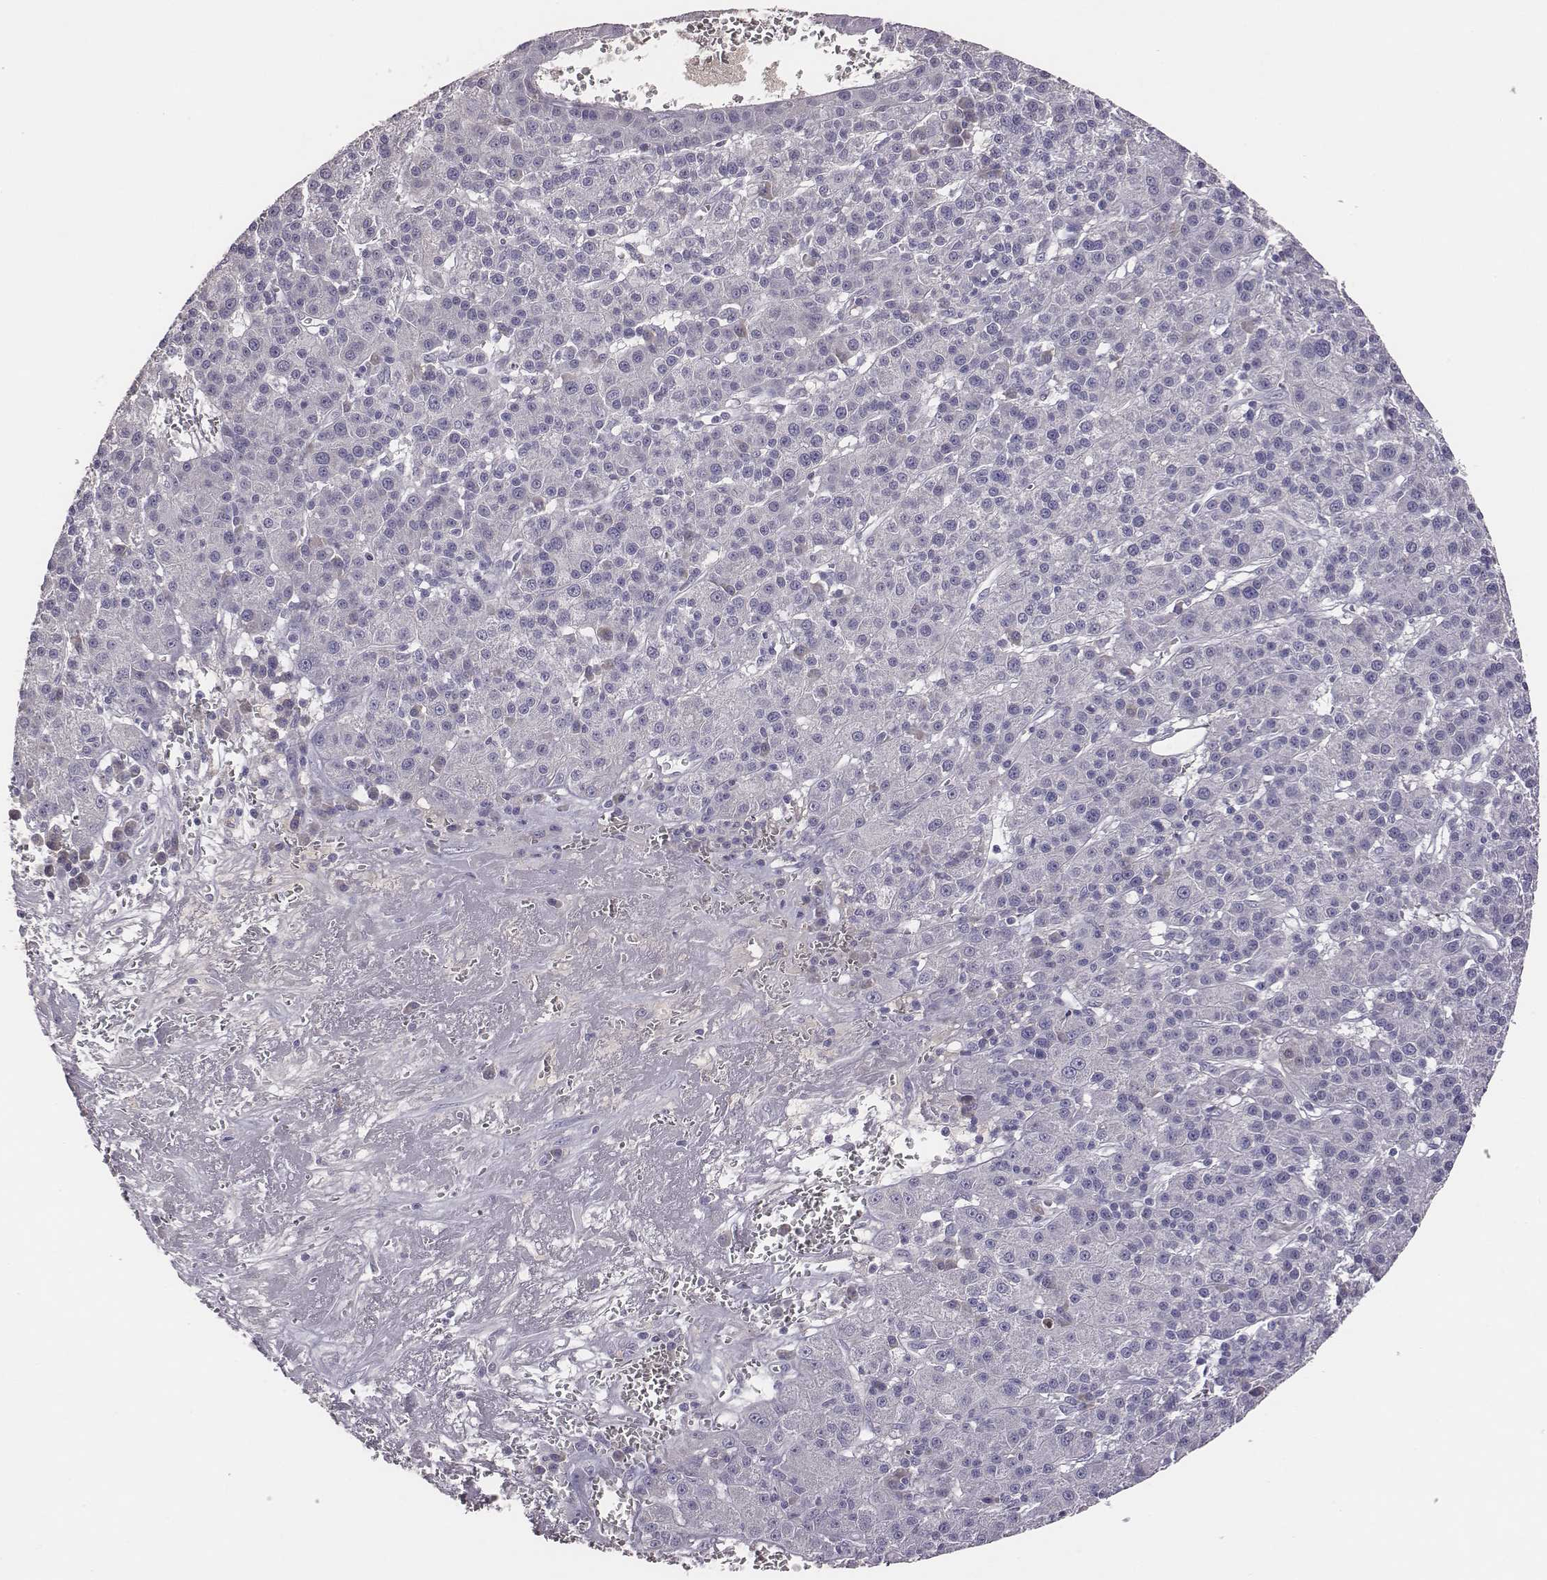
{"staining": {"intensity": "negative", "quantity": "none", "location": "none"}, "tissue": "liver cancer", "cell_type": "Tumor cells", "image_type": "cancer", "snomed": [{"axis": "morphology", "description": "Carcinoma, Hepatocellular, NOS"}, {"axis": "topography", "description": "Liver"}], "caption": "DAB (3,3'-diaminobenzidine) immunohistochemical staining of human liver cancer (hepatocellular carcinoma) displays no significant expression in tumor cells. (DAB (3,3'-diaminobenzidine) IHC with hematoxylin counter stain).", "gene": "EN1", "patient": {"sex": "female", "age": 60}}